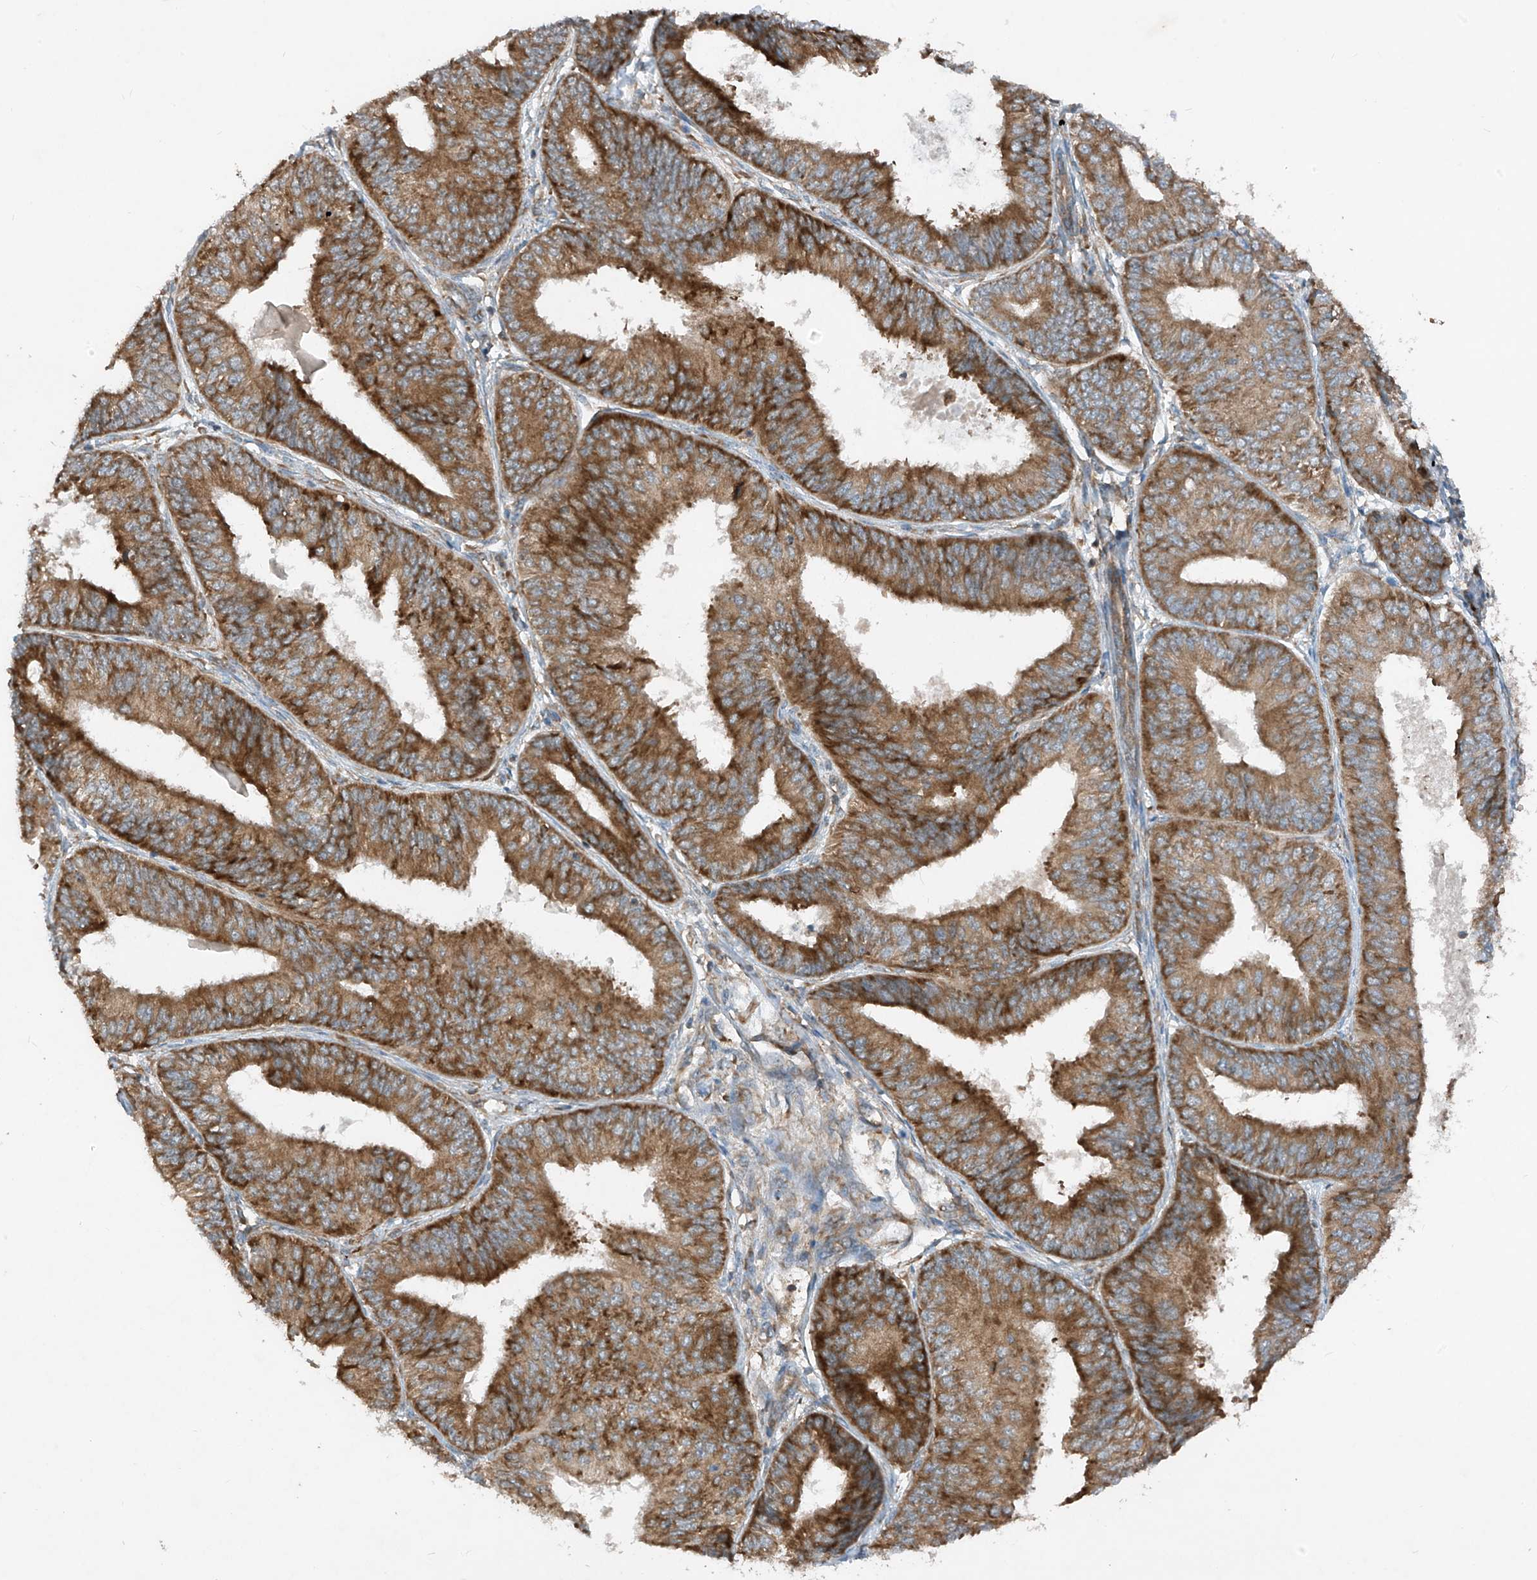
{"staining": {"intensity": "moderate", "quantity": ">75%", "location": "cytoplasmic/membranous"}, "tissue": "endometrial cancer", "cell_type": "Tumor cells", "image_type": "cancer", "snomed": [{"axis": "morphology", "description": "Adenocarcinoma, NOS"}, {"axis": "topography", "description": "Endometrium"}], "caption": "A high-resolution image shows immunohistochemistry staining of endometrial adenocarcinoma, which reveals moderate cytoplasmic/membranous positivity in approximately >75% of tumor cells.", "gene": "RPL34", "patient": {"sex": "female", "age": 58}}